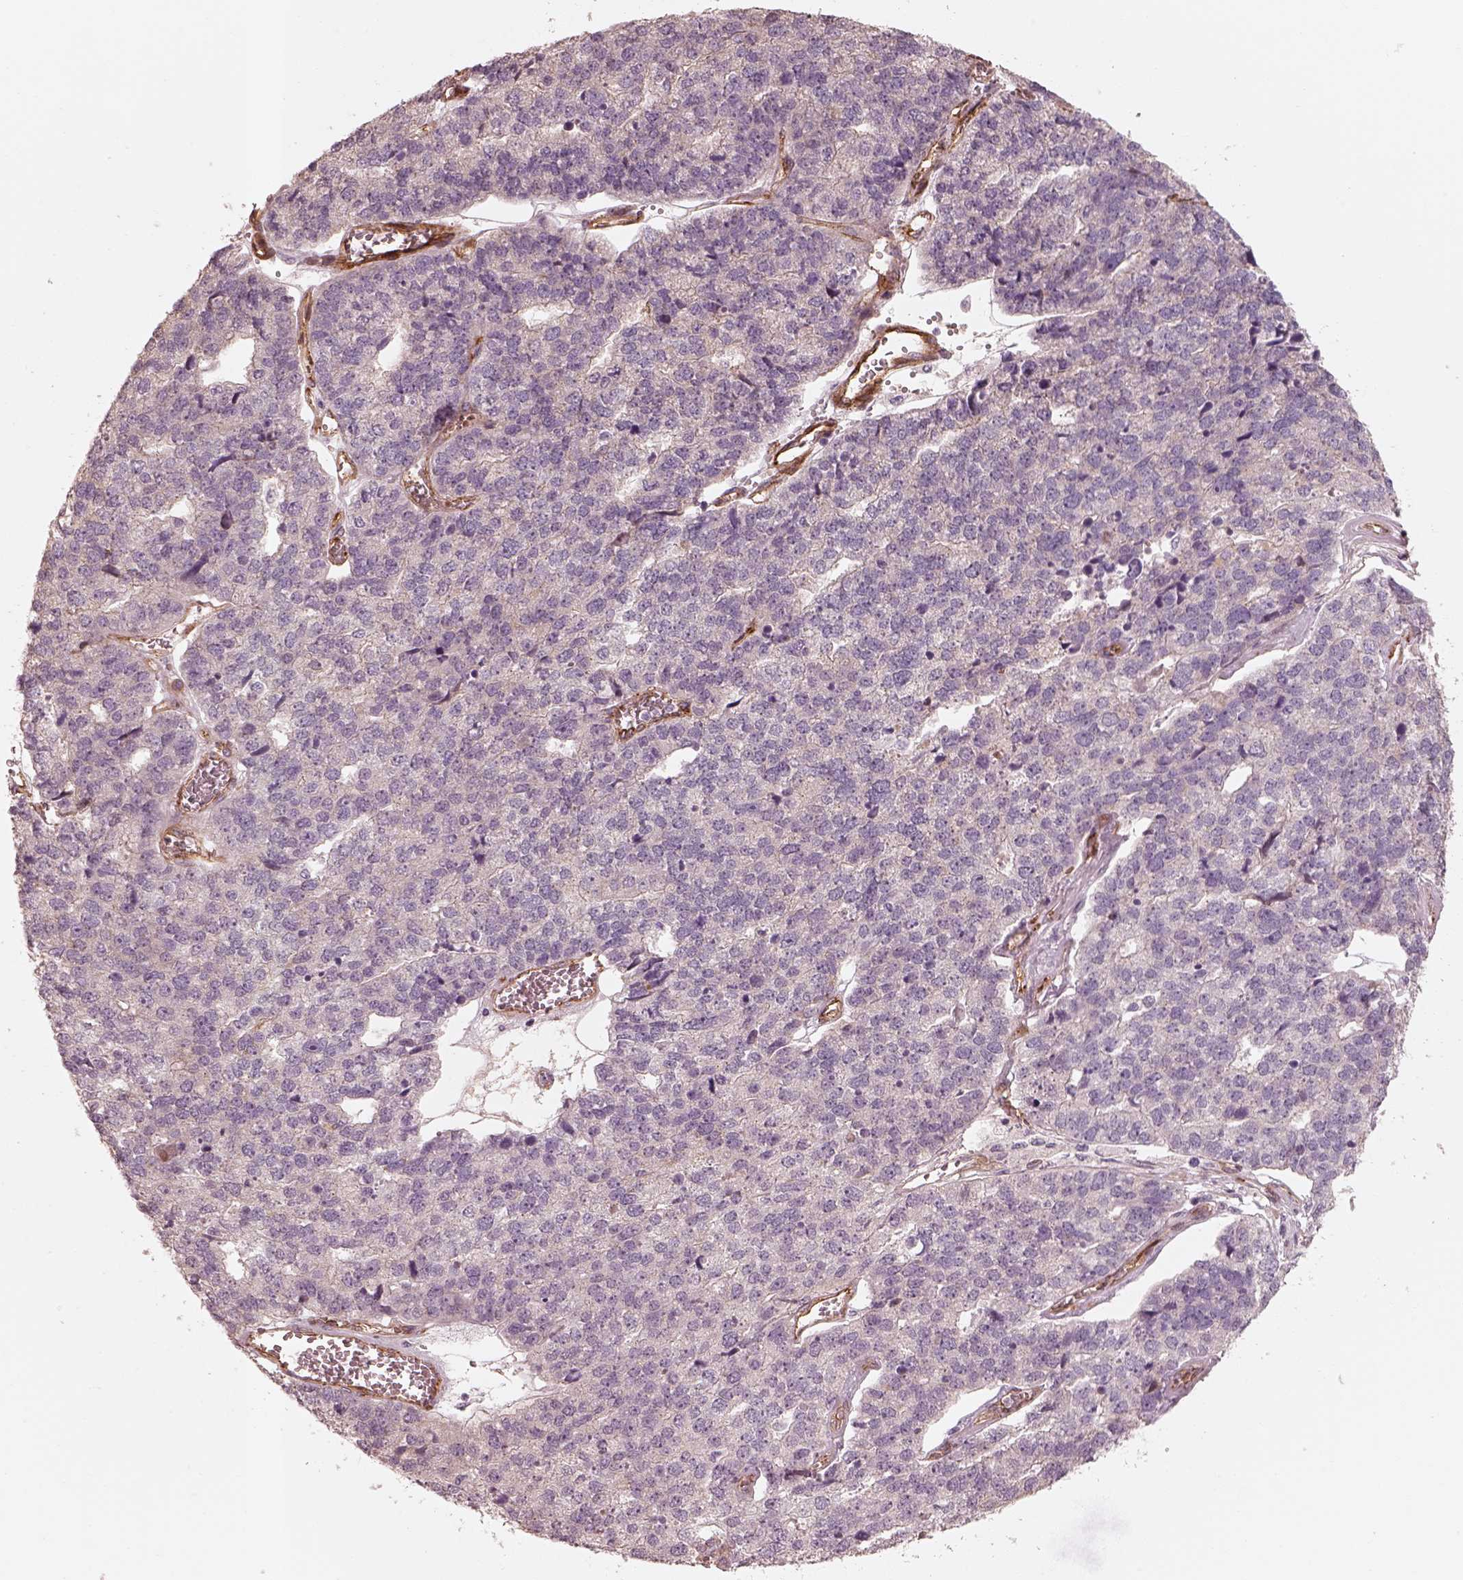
{"staining": {"intensity": "negative", "quantity": "none", "location": "none"}, "tissue": "stomach cancer", "cell_type": "Tumor cells", "image_type": "cancer", "snomed": [{"axis": "morphology", "description": "Adenocarcinoma, NOS"}, {"axis": "topography", "description": "Stomach"}], "caption": "Protein analysis of stomach cancer displays no significant expression in tumor cells.", "gene": "CRYM", "patient": {"sex": "male", "age": 69}}